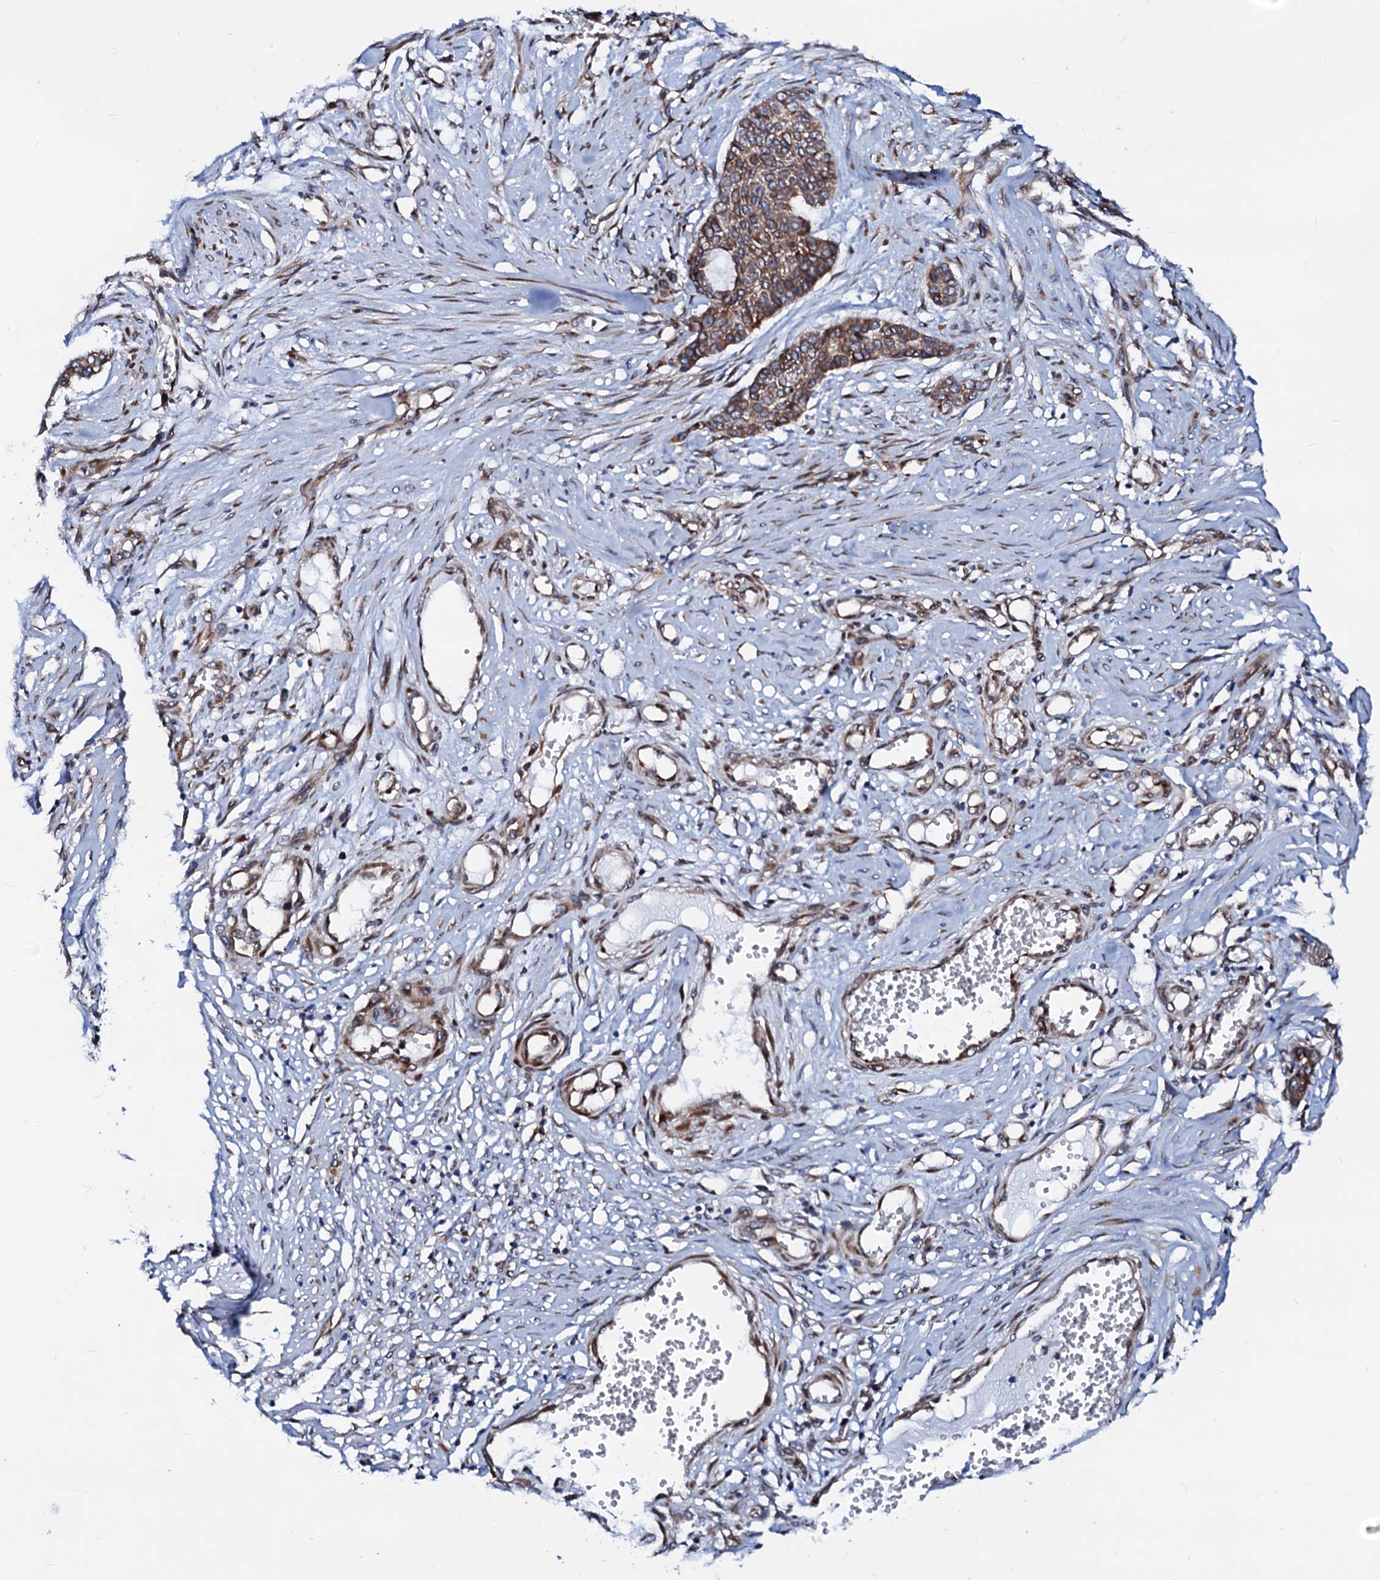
{"staining": {"intensity": "strong", "quantity": ">75%", "location": "cytoplasmic/membranous"}, "tissue": "skin cancer", "cell_type": "Tumor cells", "image_type": "cancer", "snomed": [{"axis": "morphology", "description": "Basal cell carcinoma"}, {"axis": "topography", "description": "Skin"}], "caption": "Immunohistochemistry of skin basal cell carcinoma displays high levels of strong cytoplasmic/membranous staining in approximately >75% of tumor cells.", "gene": "TMCO3", "patient": {"sex": "female", "age": 64}}